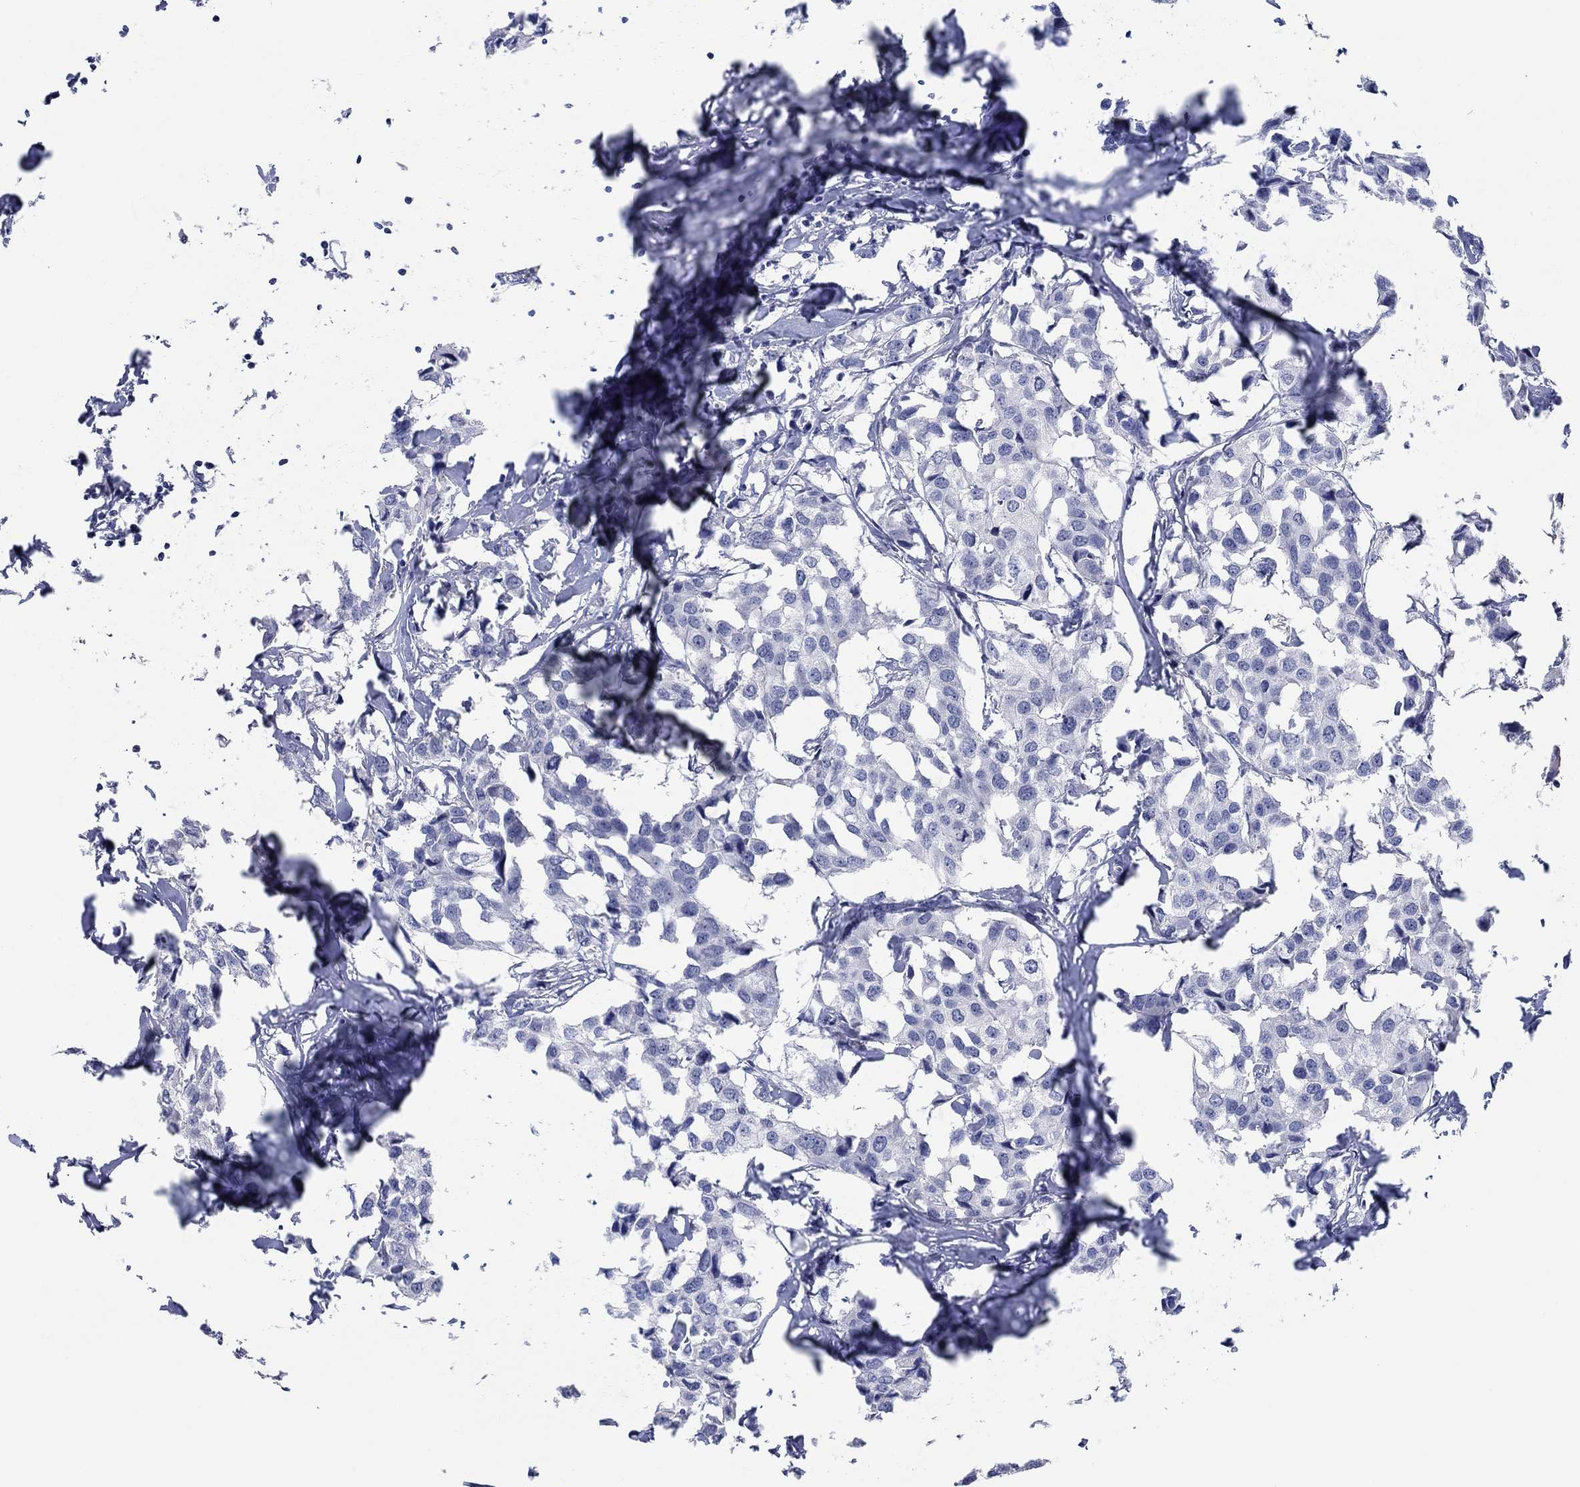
{"staining": {"intensity": "negative", "quantity": "none", "location": "none"}, "tissue": "breast cancer", "cell_type": "Tumor cells", "image_type": "cancer", "snomed": [{"axis": "morphology", "description": "Duct carcinoma"}, {"axis": "topography", "description": "Breast"}], "caption": "A micrograph of breast cancer stained for a protein displays no brown staining in tumor cells.", "gene": "POU5F1", "patient": {"sex": "female", "age": 80}}